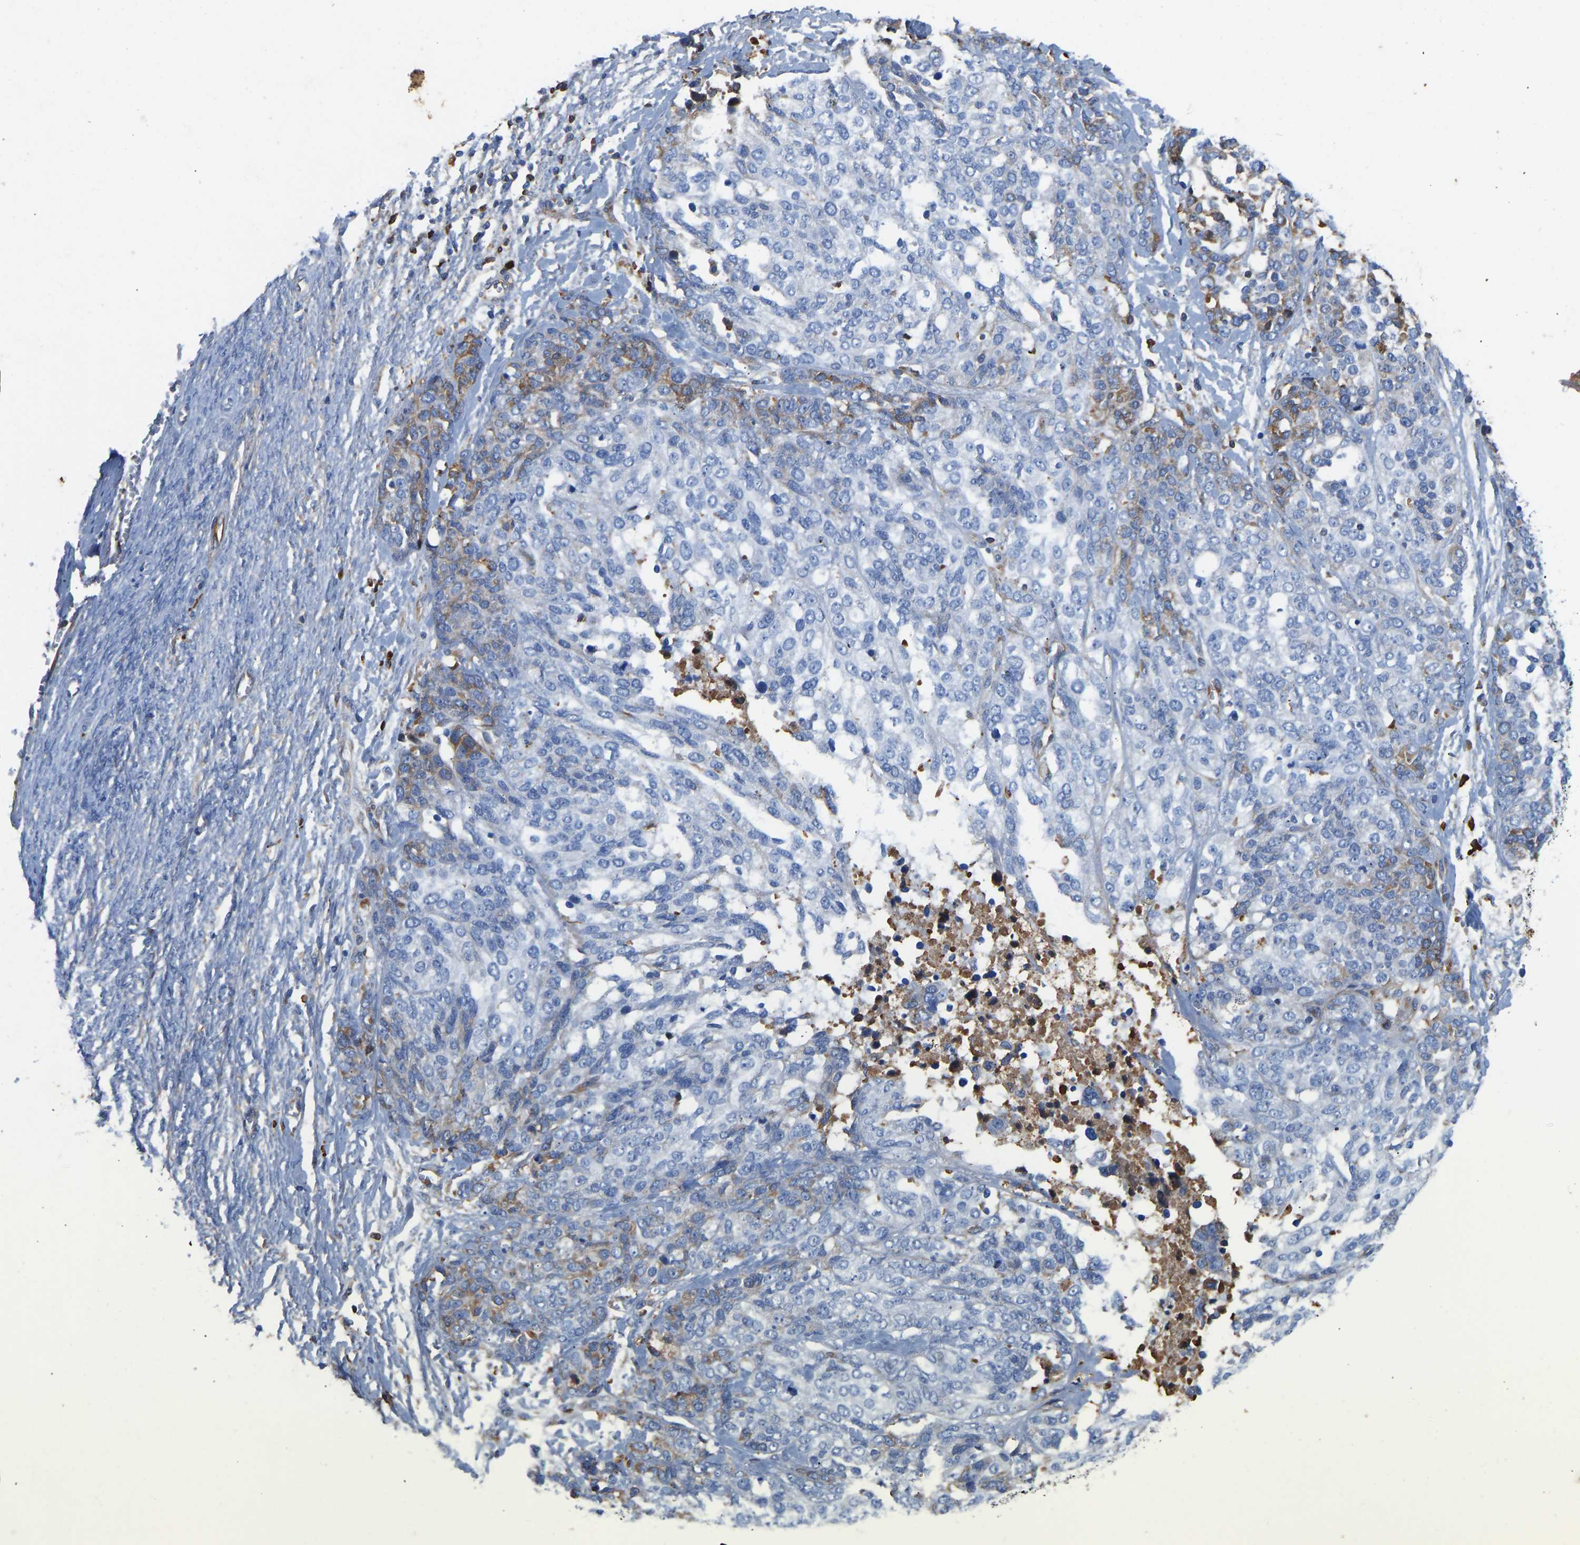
{"staining": {"intensity": "negative", "quantity": "none", "location": "none"}, "tissue": "ovarian cancer", "cell_type": "Tumor cells", "image_type": "cancer", "snomed": [{"axis": "morphology", "description": "Cystadenocarcinoma, serous, NOS"}, {"axis": "topography", "description": "Ovary"}], "caption": "A high-resolution histopathology image shows IHC staining of ovarian cancer, which shows no significant positivity in tumor cells.", "gene": "HSPG2", "patient": {"sex": "female", "age": 44}}